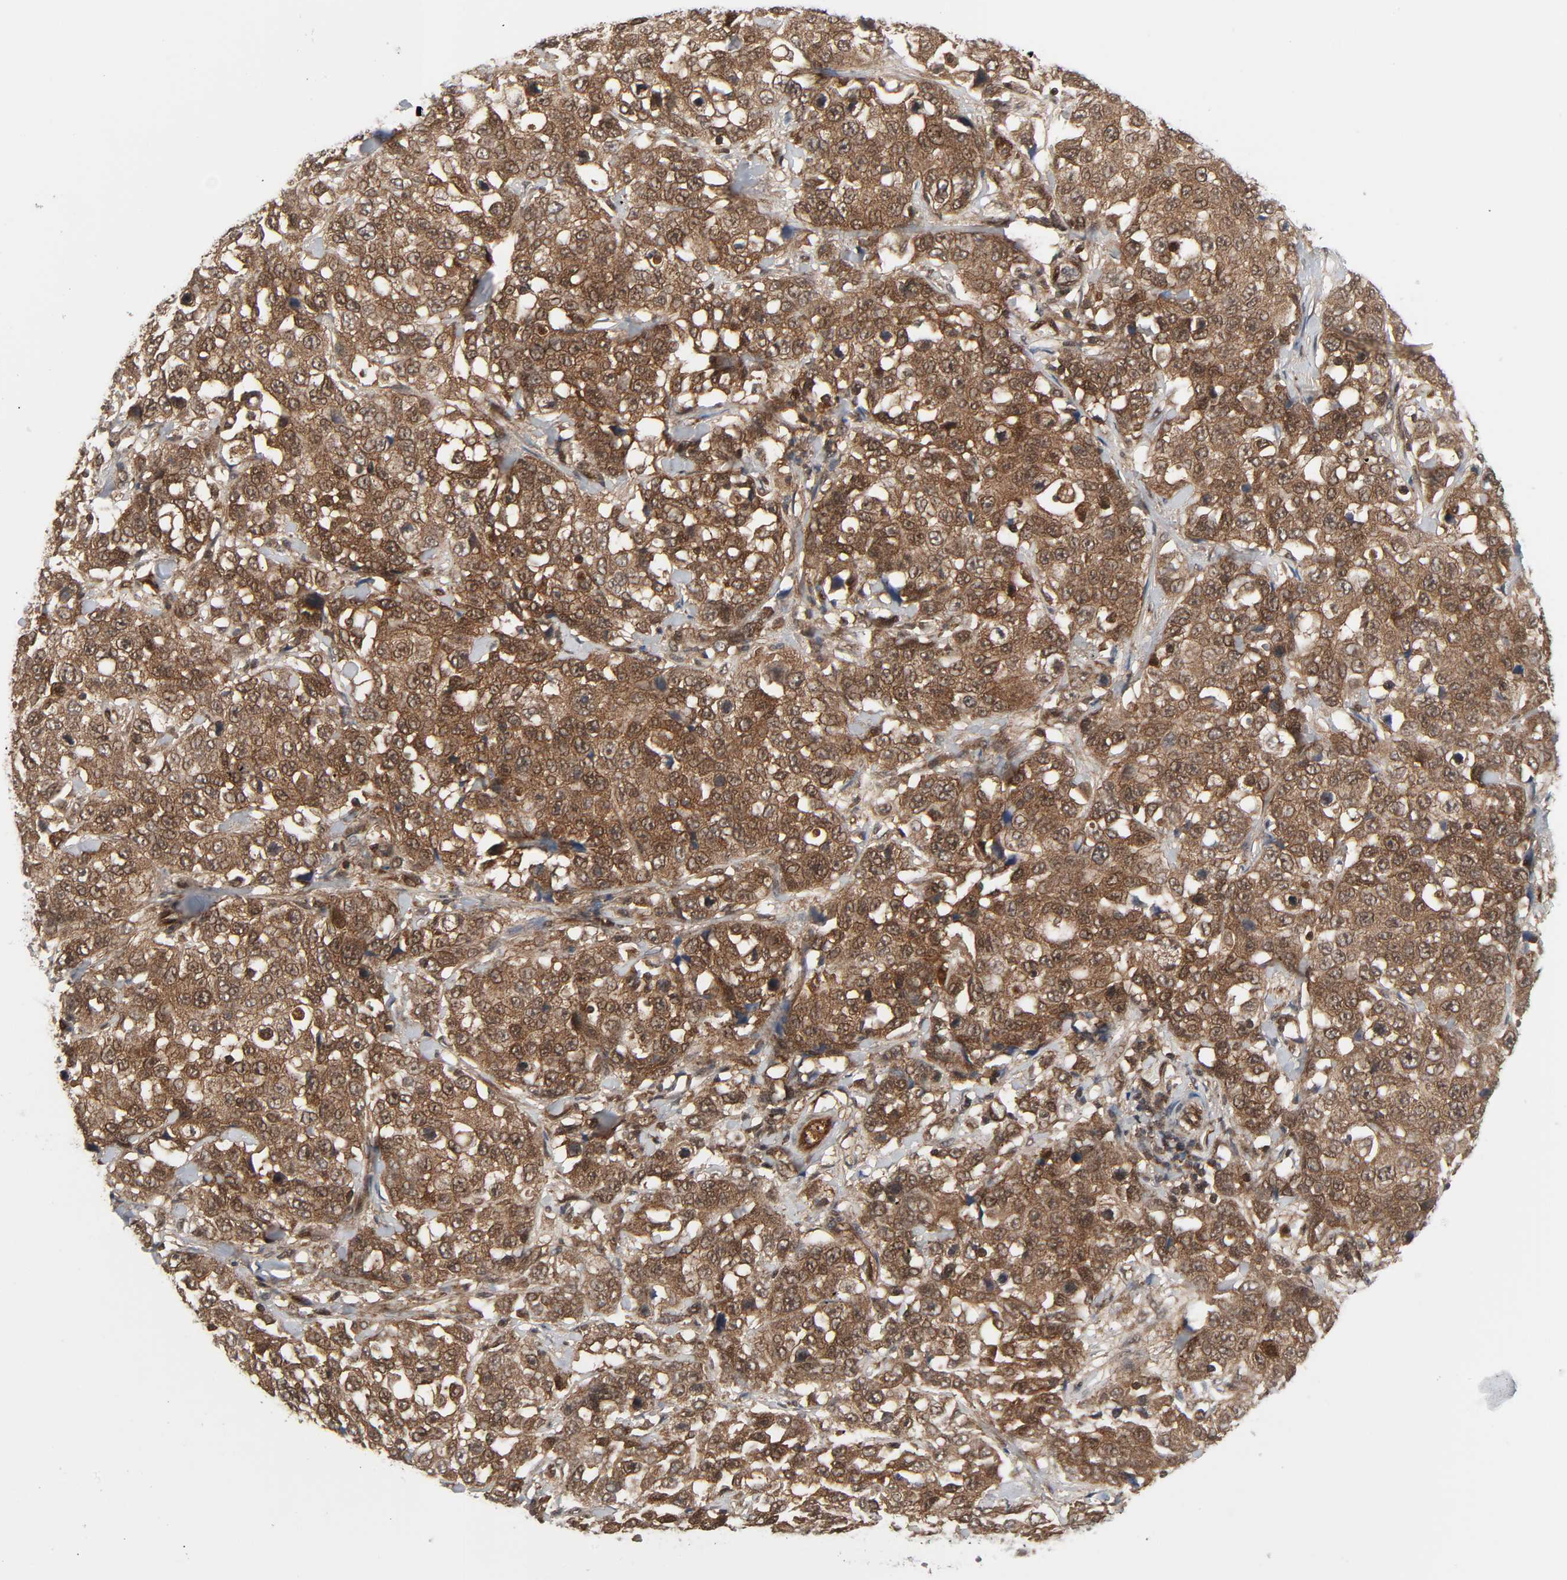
{"staining": {"intensity": "moderate", "quantity": ">75%", "location": "cytoplasmic/membranous,nuclear"}, "tissue": "stomach cancer", "cell_type": "Tumor cells", "image_type": "cancer", "snomed": [{"axis": "morphology", "description": "Normal tissue, NOS"}, {"axis": "morphology", "description": "Adenocarcinoma, NOS"}, {"axis": "topography", "description": "Stomach"}], "caption": "A high-resolution micrograph shows IHC staining of stomach cancer (adenocarcinoma), which demonstrates moderate cytoplasmic/membranous and nuclear staining in approximately >75% of tumor cells. Nuclei are stained in blue.", "gene": "GSK3A", "patient": {"sex": "male", "age": 48}}